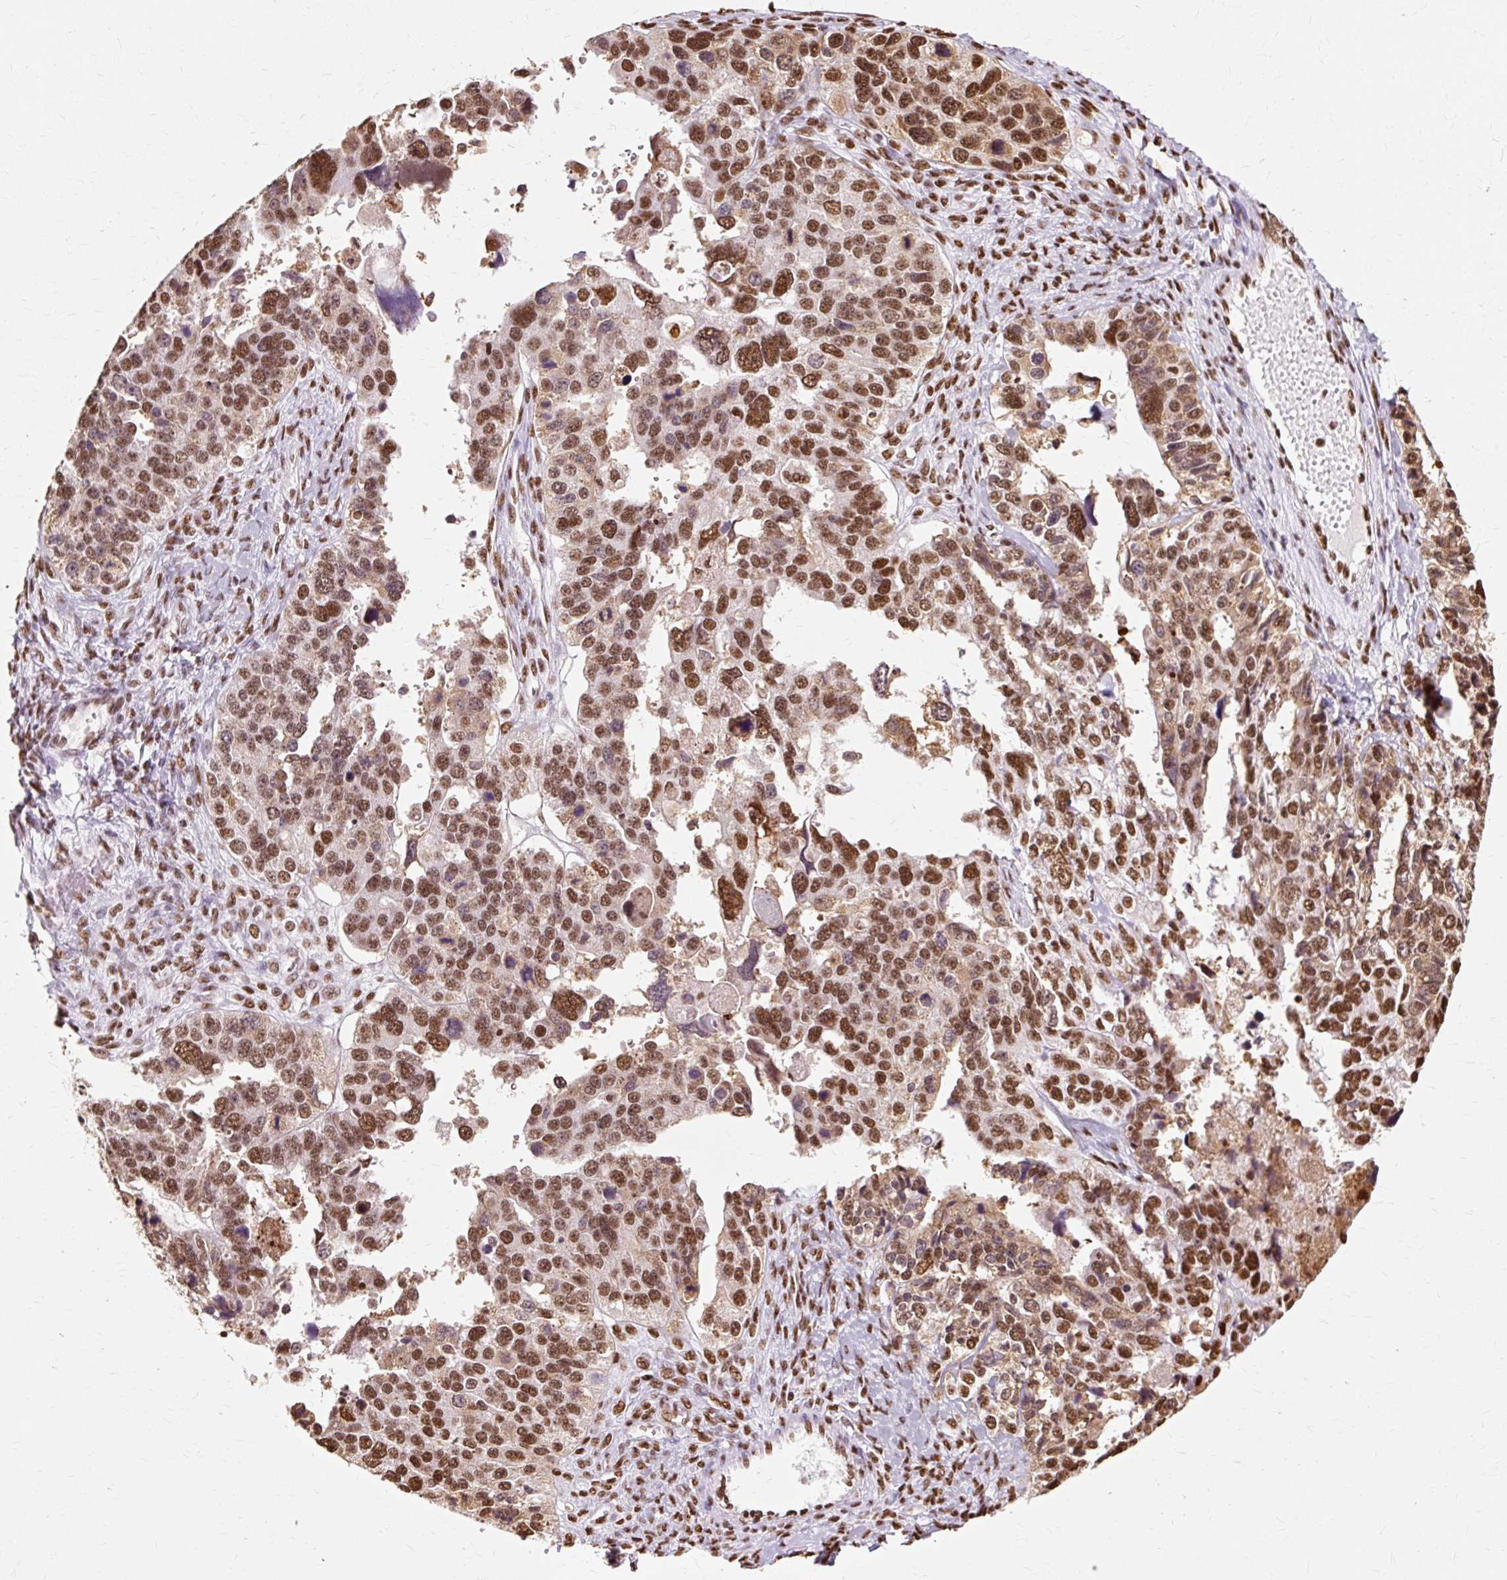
{"staining": {"intensity": "strong", "quantity": ">75%", "location": "nuclear"}, "tissue": "ovarian cancer", "cell_type": "Tumor cells", "image_type": "cancer", "snomed": [{"axis": "morphology", "description": "Cystadenocarcinoma, serous, NOS"}, {"axis": "topography", "description": "Ovary"}], "caption": "Serous cystadenocarcinoma (ovarian) was stained to show a protein in brown. There is high levels of strong nuclear staining in about >75% of tumor cells.", "gene": "XRCC6", "patient": {"sex": "female", "age": 76}}